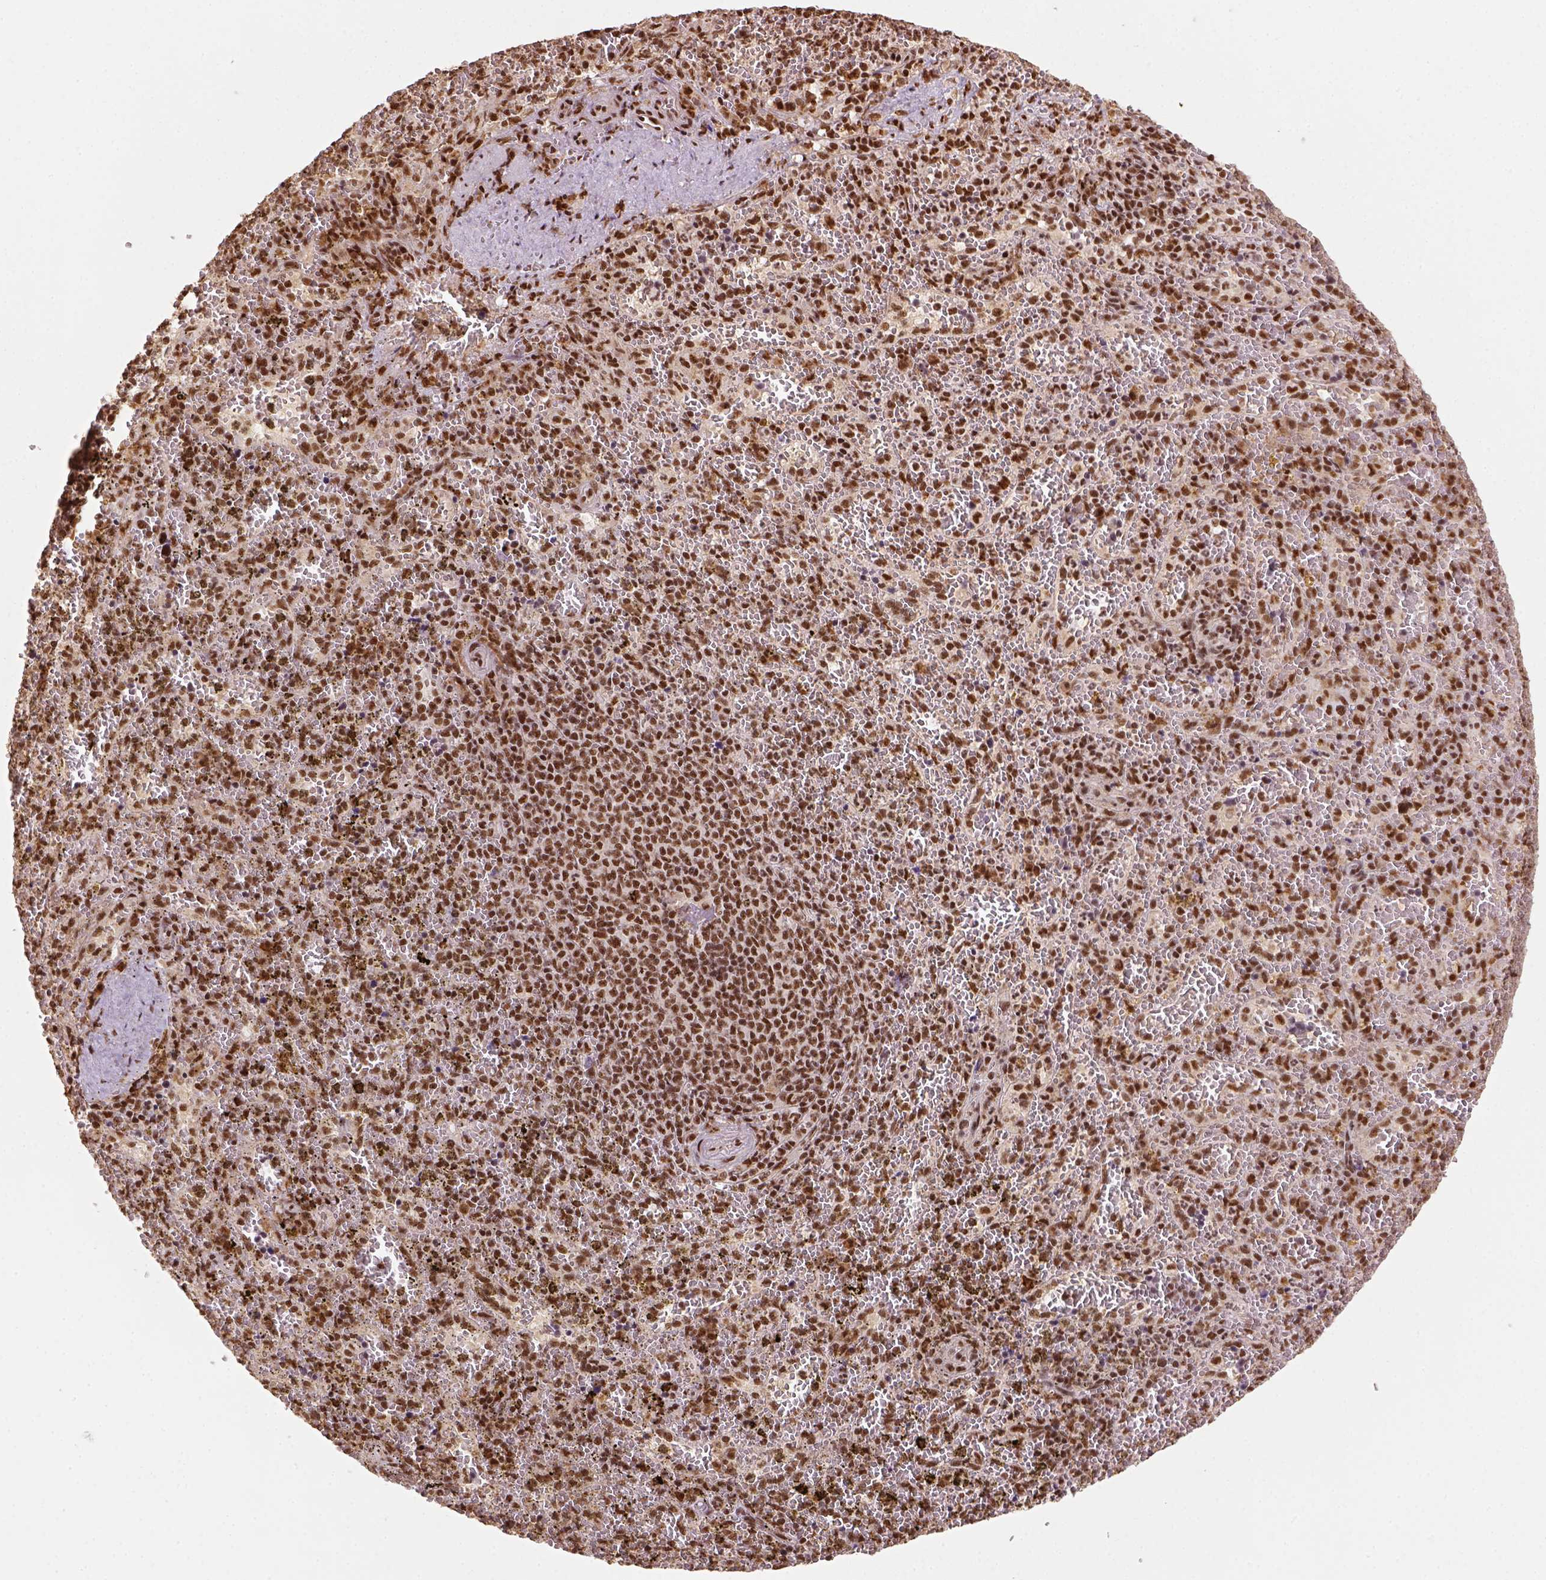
{"staining": {"intensity": "strong", "quantity": ">75%", "location": "nuclear"}, "tissue": "spleen", "cell_type": "Cells in red pulp", "image_type": "normal", "snomed": [{"axis": "morphology", "description": "Normal tissue, NOS"}, {"axis": "topography", "description": "Spleen"}], "caption": "Spleen stained with DAB immunohistochemistry (IHC) displays high levels of strong nuclear expression in approximately >75% of cells in red pulp.", "gene": "CCAR1", "patient": {"sex": "female", "age": 50}}